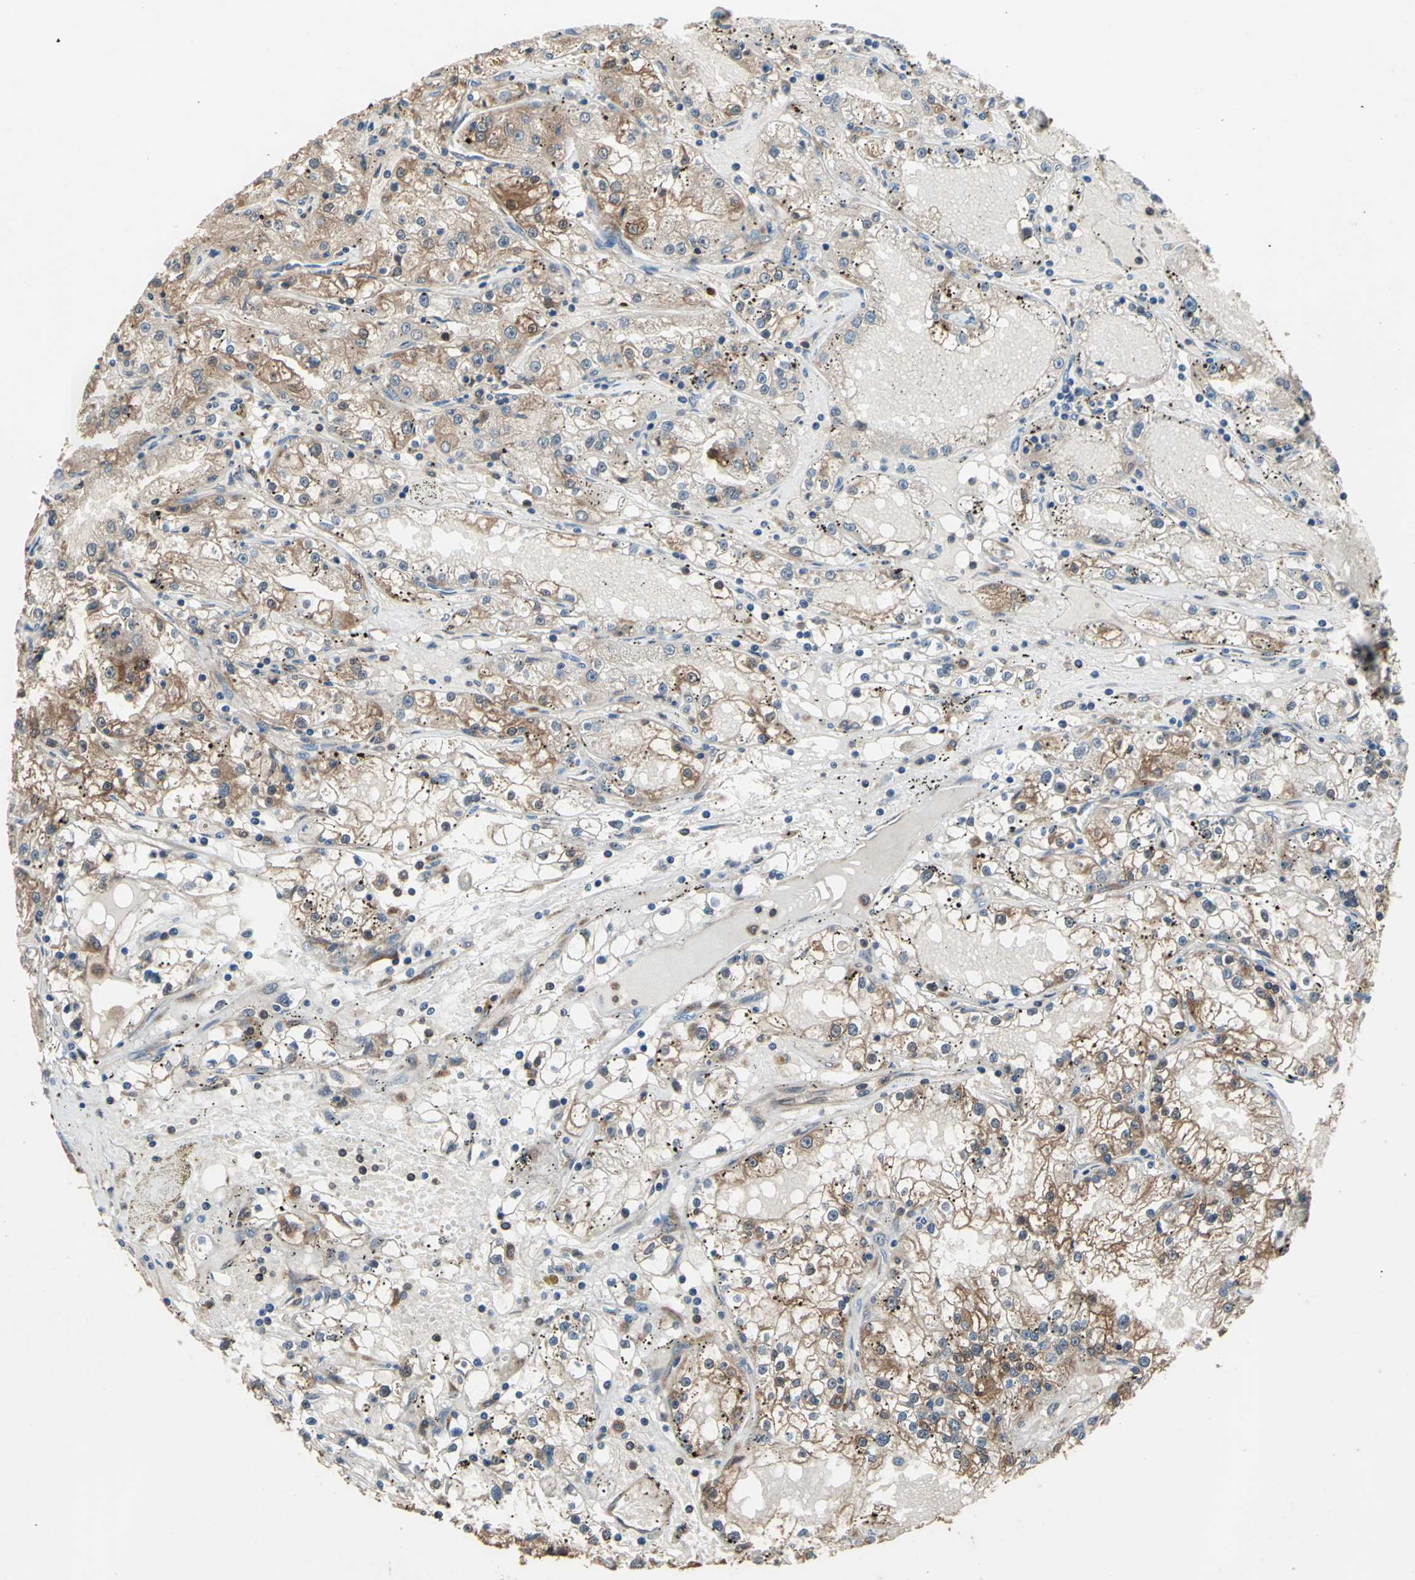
{"staining": {"intensity": "moderate", "quantity": "25%-75%", "location": "cytoplasmic/membranous"}, "tissue": "renal cancer", "cell_type": "Tumor cells", "image_type": "cancer", "snomed": [{"axis": "morphology", "description": "Adenocarcinoma, NOS"}, {"axis": "topography", "description": "Kidney"}], "caption": "The immunohistochemical stain highlights moderate cytoplasmic/membranous staining in tumor cells of renal cancer tissue.", "gene": "CAPN1", "patient": {"sex": "male", "age": 56}}